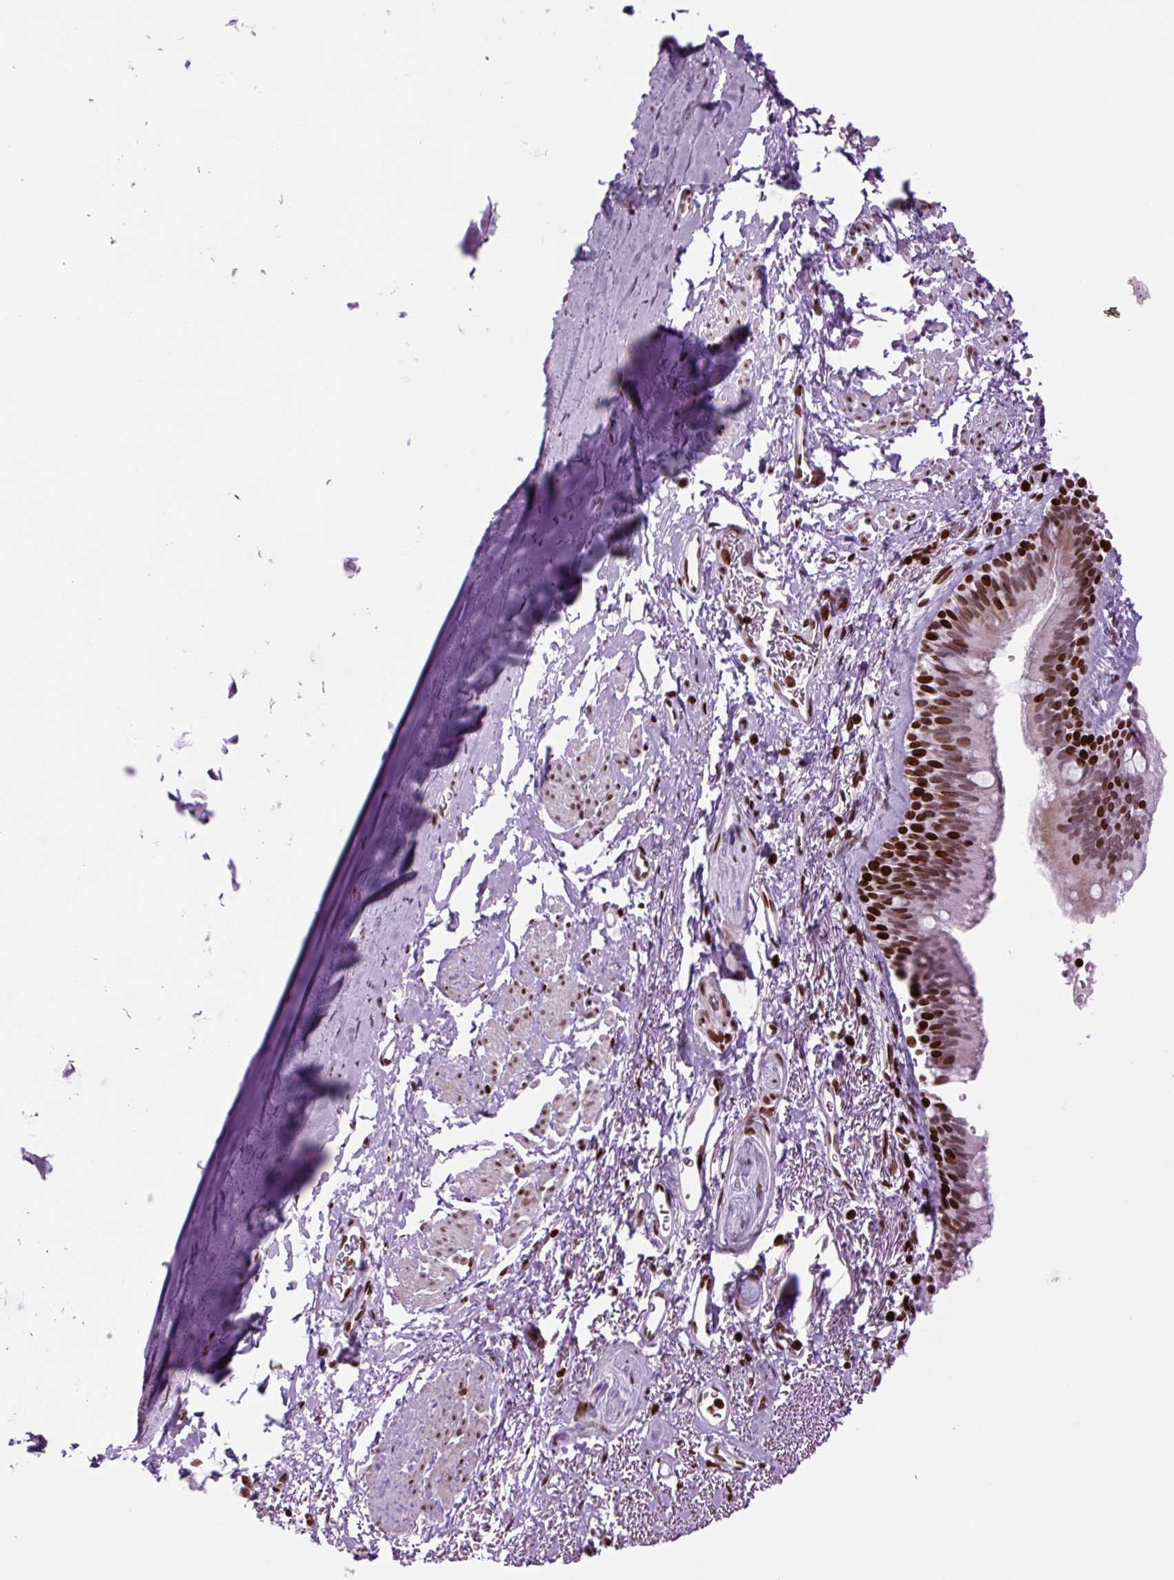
{"staining": {"intensity": "strong", "quantity": ">75%", "location": "nuclear"}, "tissue": "bronchus", "cell_type": "Respiratory epithelial cells", "image_type": "normal", "snomed": [{"axis": "morphology", "description": "Normal tissue, NOS"}, {"axis": "topography", "description": "Bronchus"}], "caption": "A brown stain labels strong nuclear staining of a protein in respiratory epithelial cells of unremarkable bronchus. The protein of interest is stained brown, and the nuclei are stained in blue (DAB IHC with brightfield microscopy, high magnification).", "gene": "H1", "patient": {"sex": "male", "age": 67}}